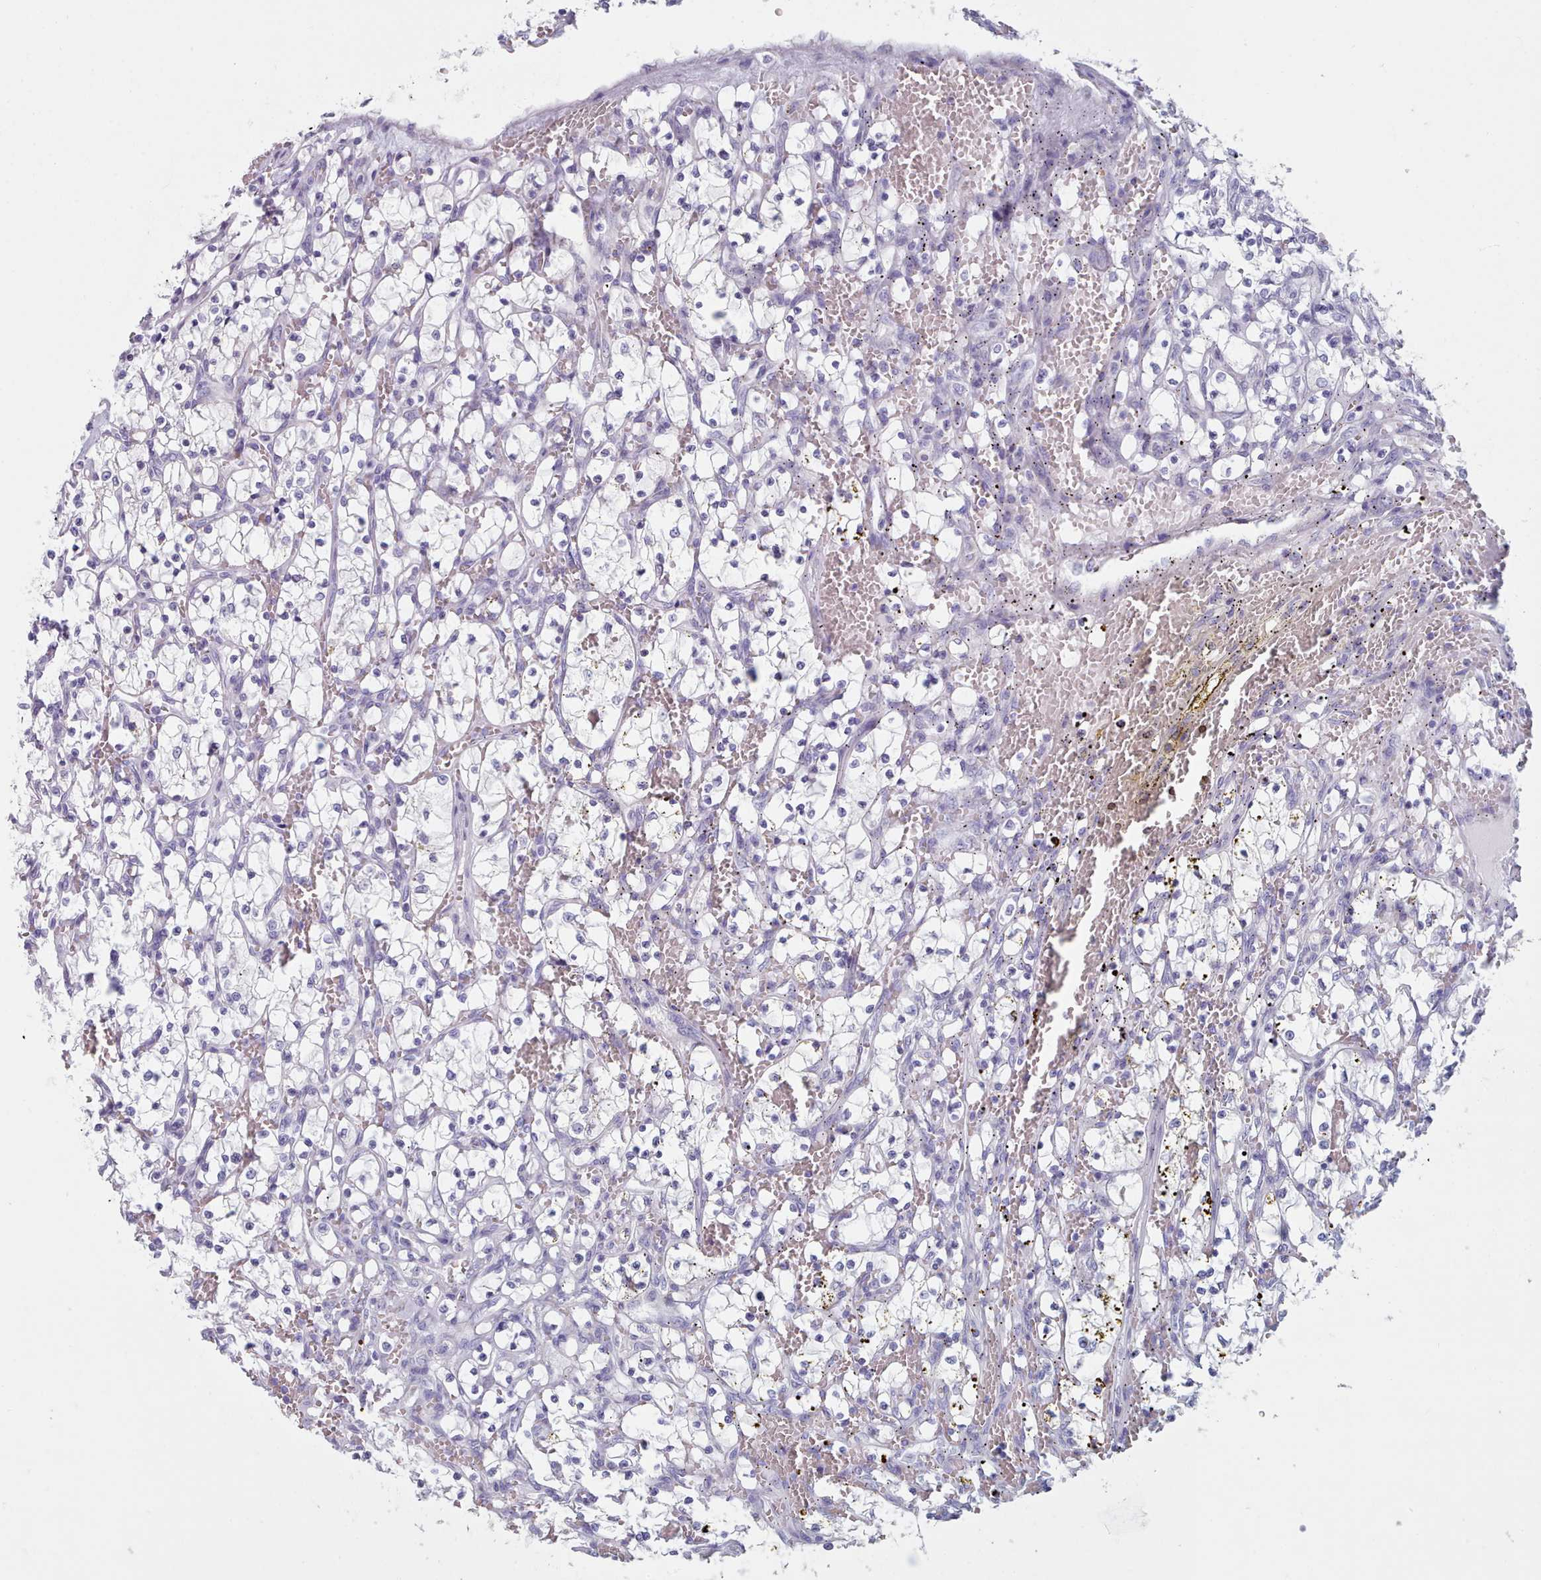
{"staining": {"intensity": "negative", "quantity": "none", "location": "none"}, "tissue": "renal cancer", "cell_type": "Tumor cells", "image_type": "cancer", "snomed": [{"axis": "morphology", "description": "Adenocarcinoma, NOS"}, {"axis": "topography", "description": "Kidney"}], "caption": "DAB immunohistochemical staining of renal cancer (adenocarcinoma) exhibits no significant staining in tumor cells.", "gene": "HAO1", "patient": {"sex": "female", "age": 69}}